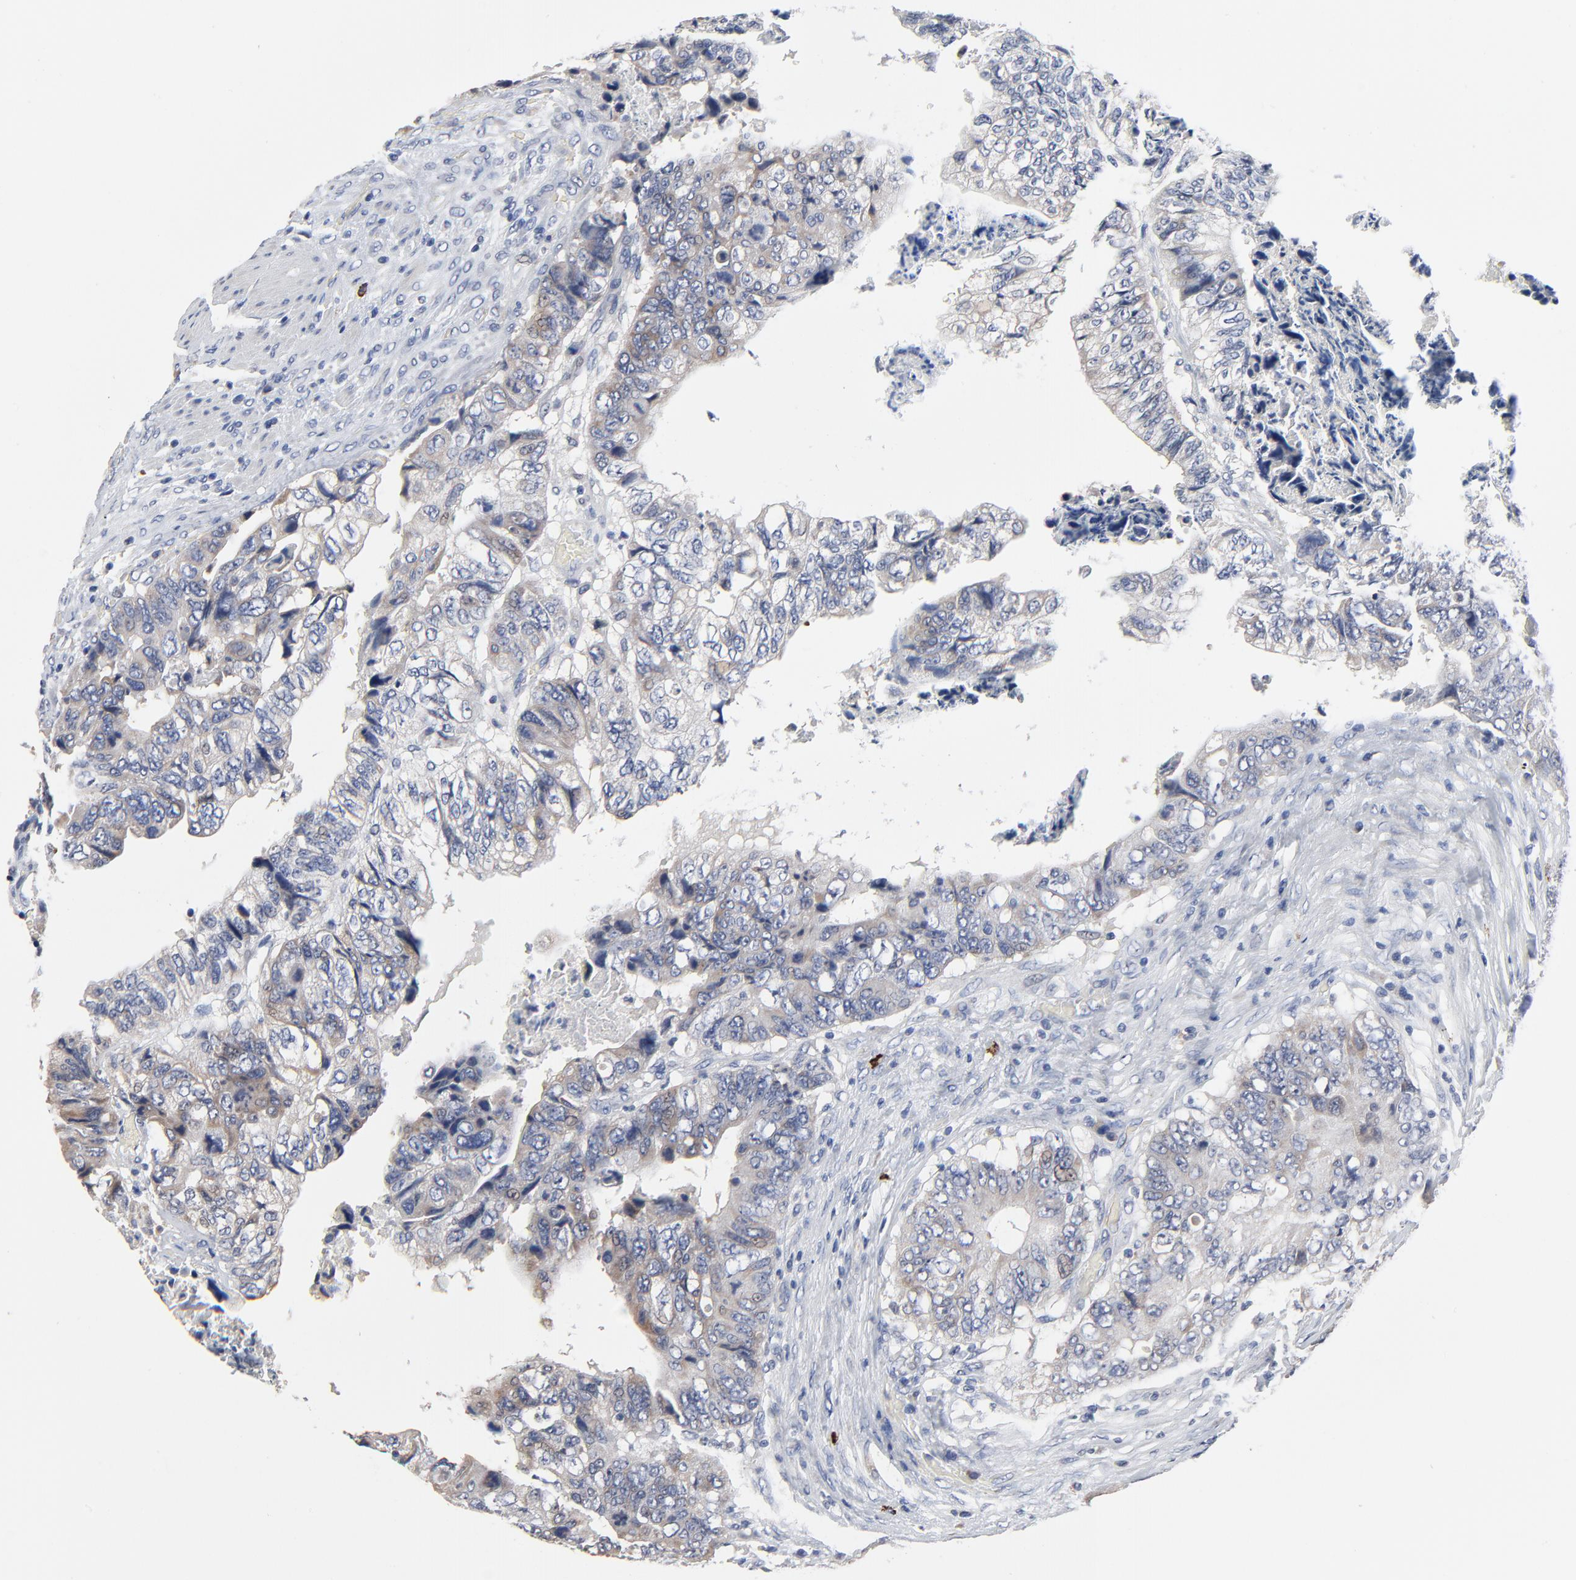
{"staining": {"intensity": "weak", "quantity": "25%-75%", "location": "cytoplasmic/membranous"}, "tissue": "colorectal cancer", "cell_type": "Tumor cells", "image_type": "cancer", "snomed": [{"axis": "morphology", "description": "Adenocarcinoma, NOS"}, {"axis": "topography", "description": "Rectum"}], "caption": "Immunohistochemical staining of human colorectal adenocarcinoma exhibits weak cytoplasmic/membranous protein expression in about 25%-75% of tumor cells.", "gene": "FBXL5", "patient": {"sex": "female", "age": 82}}